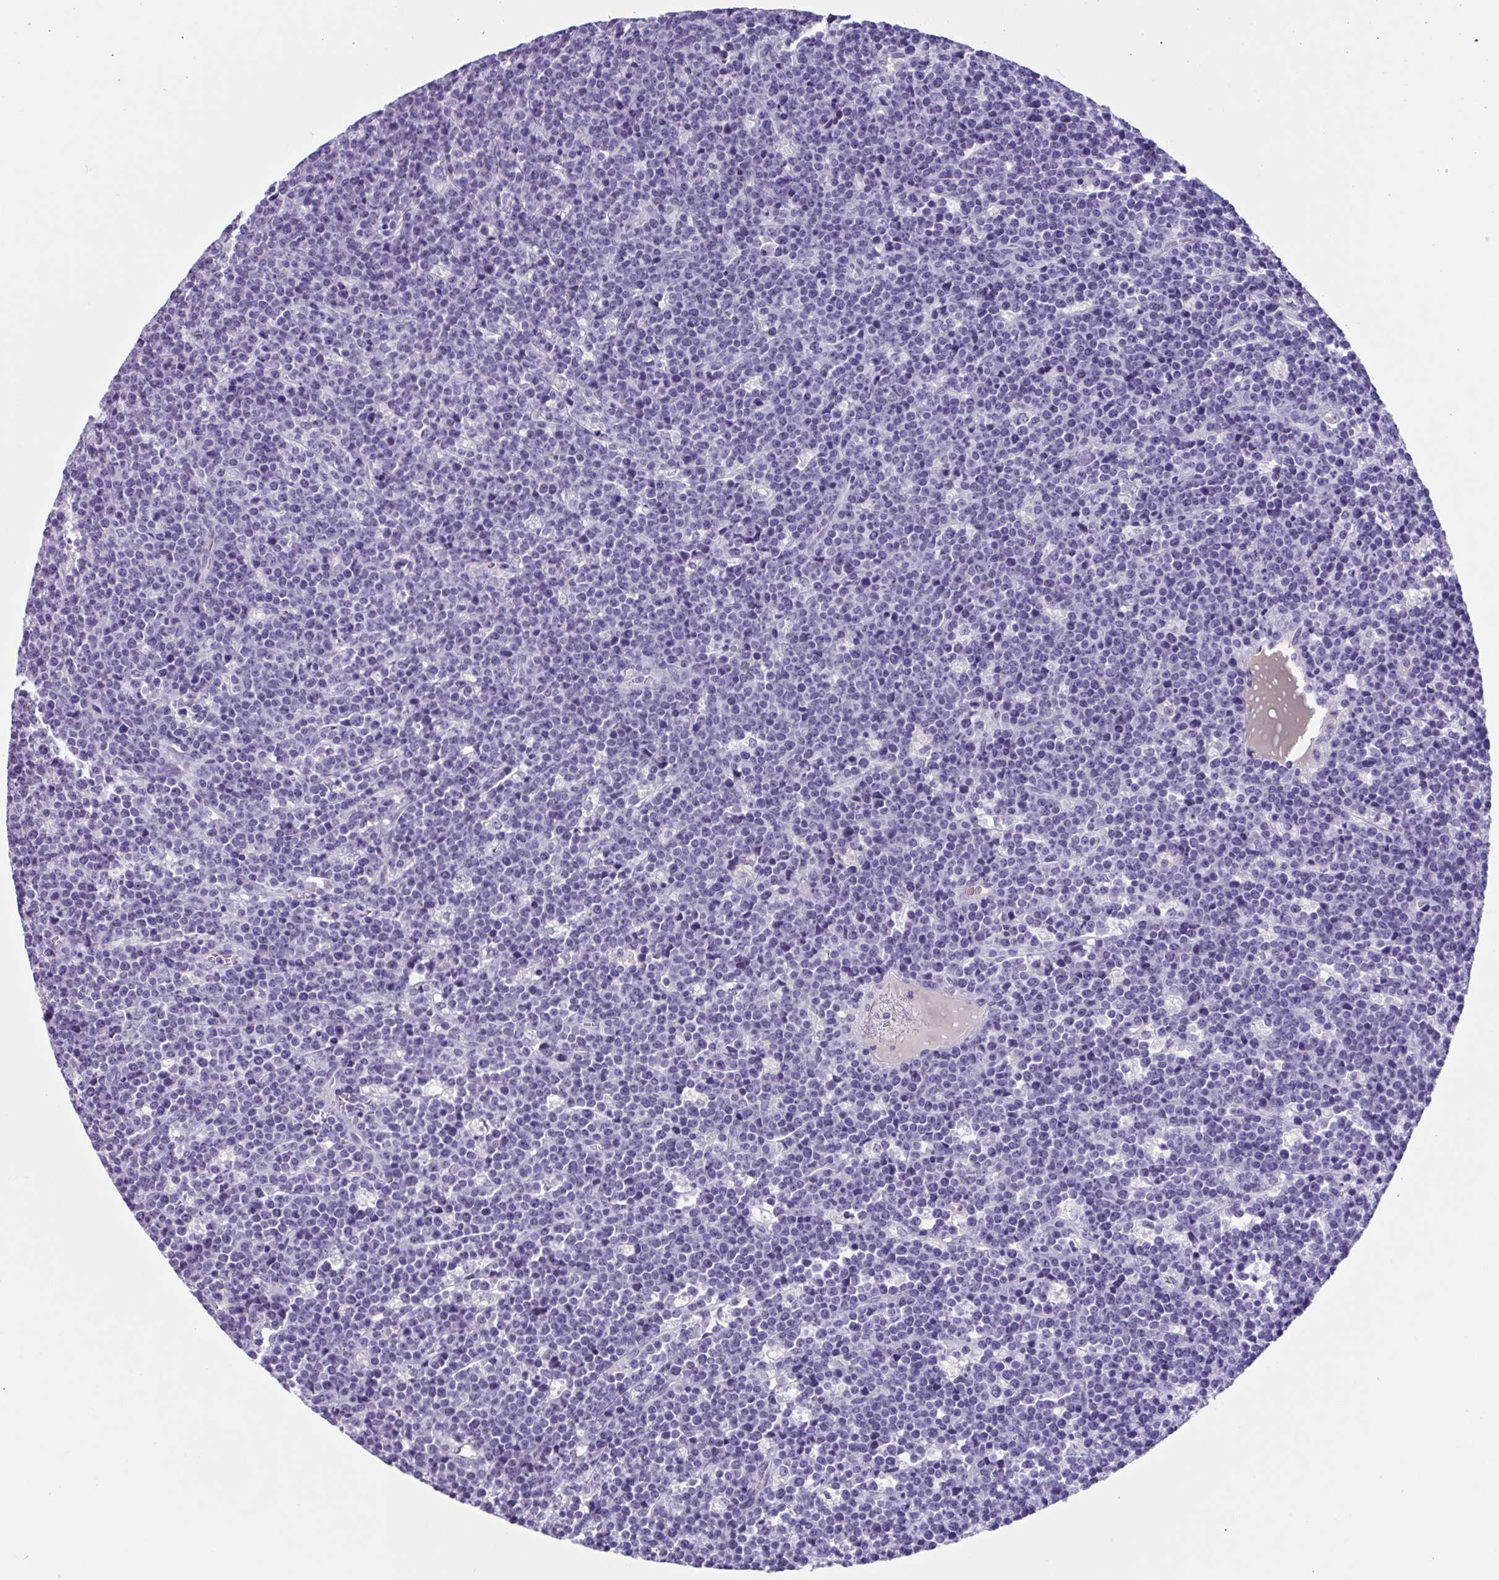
{"staining": {"intensity": "negative", "quantity": "none", "location": "none"}, "tissue": "lymphoma", "cell_type": "Tumor cells", "image_type": "cancer", "snomed": [{"axis": "morphology", "description": "Malignant lymphoma, non-Hodgkin's type, High grade"}, {"axis": "topography", "description": "Ovary"}], "caption": "Immunohistochemistry photomicrograph of lymphoma stained for a protein (brown), which reveals no expression in tumor cells. Nuclei are stained in blue.", "gene": "USP35", "patient": {"sex": "female", "age": 56}}